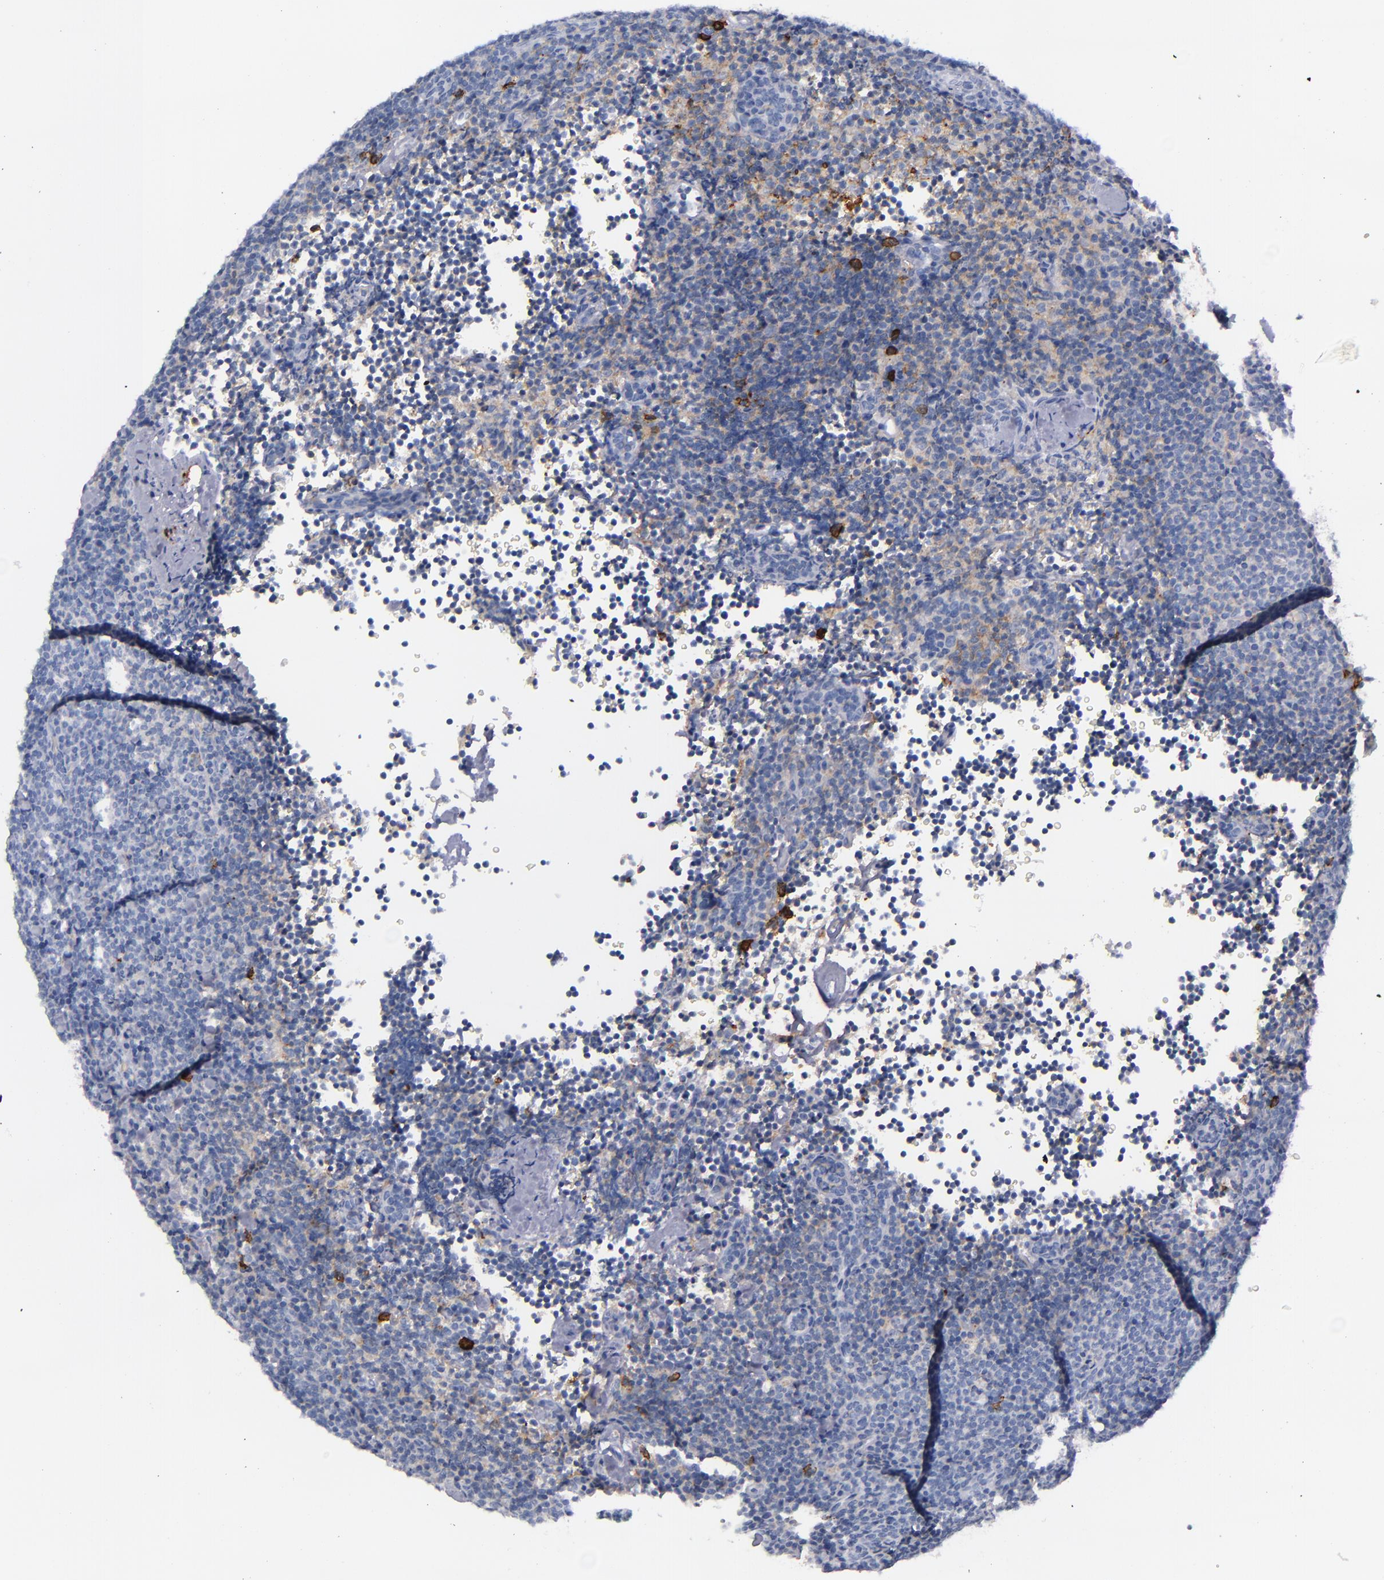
{"staining": {"intensity": "strong", "quantity": "<25%", "location": "cytoplasmic/membranous"}, "tissue": "lymphoma", "cell_type": "Tumor cells", "image_type": "cancer", "snomed": [{"axis": "morphology", "description": "Malignant lymphoma, non-Hodgkin's type, High grade"}, {"axis": "topography", "description": "Lymph node"}], "caption": "The photomicrograph shows a brown stain indicating the presence of a protein in the cytoplasmic/membranous of tumor cells in high-grade malignant lymphoma, non-Hodgkin's type. Nuclei are stained in blue.", "gene": "CD38", "patient": {"sex": "female", "age": 58}}